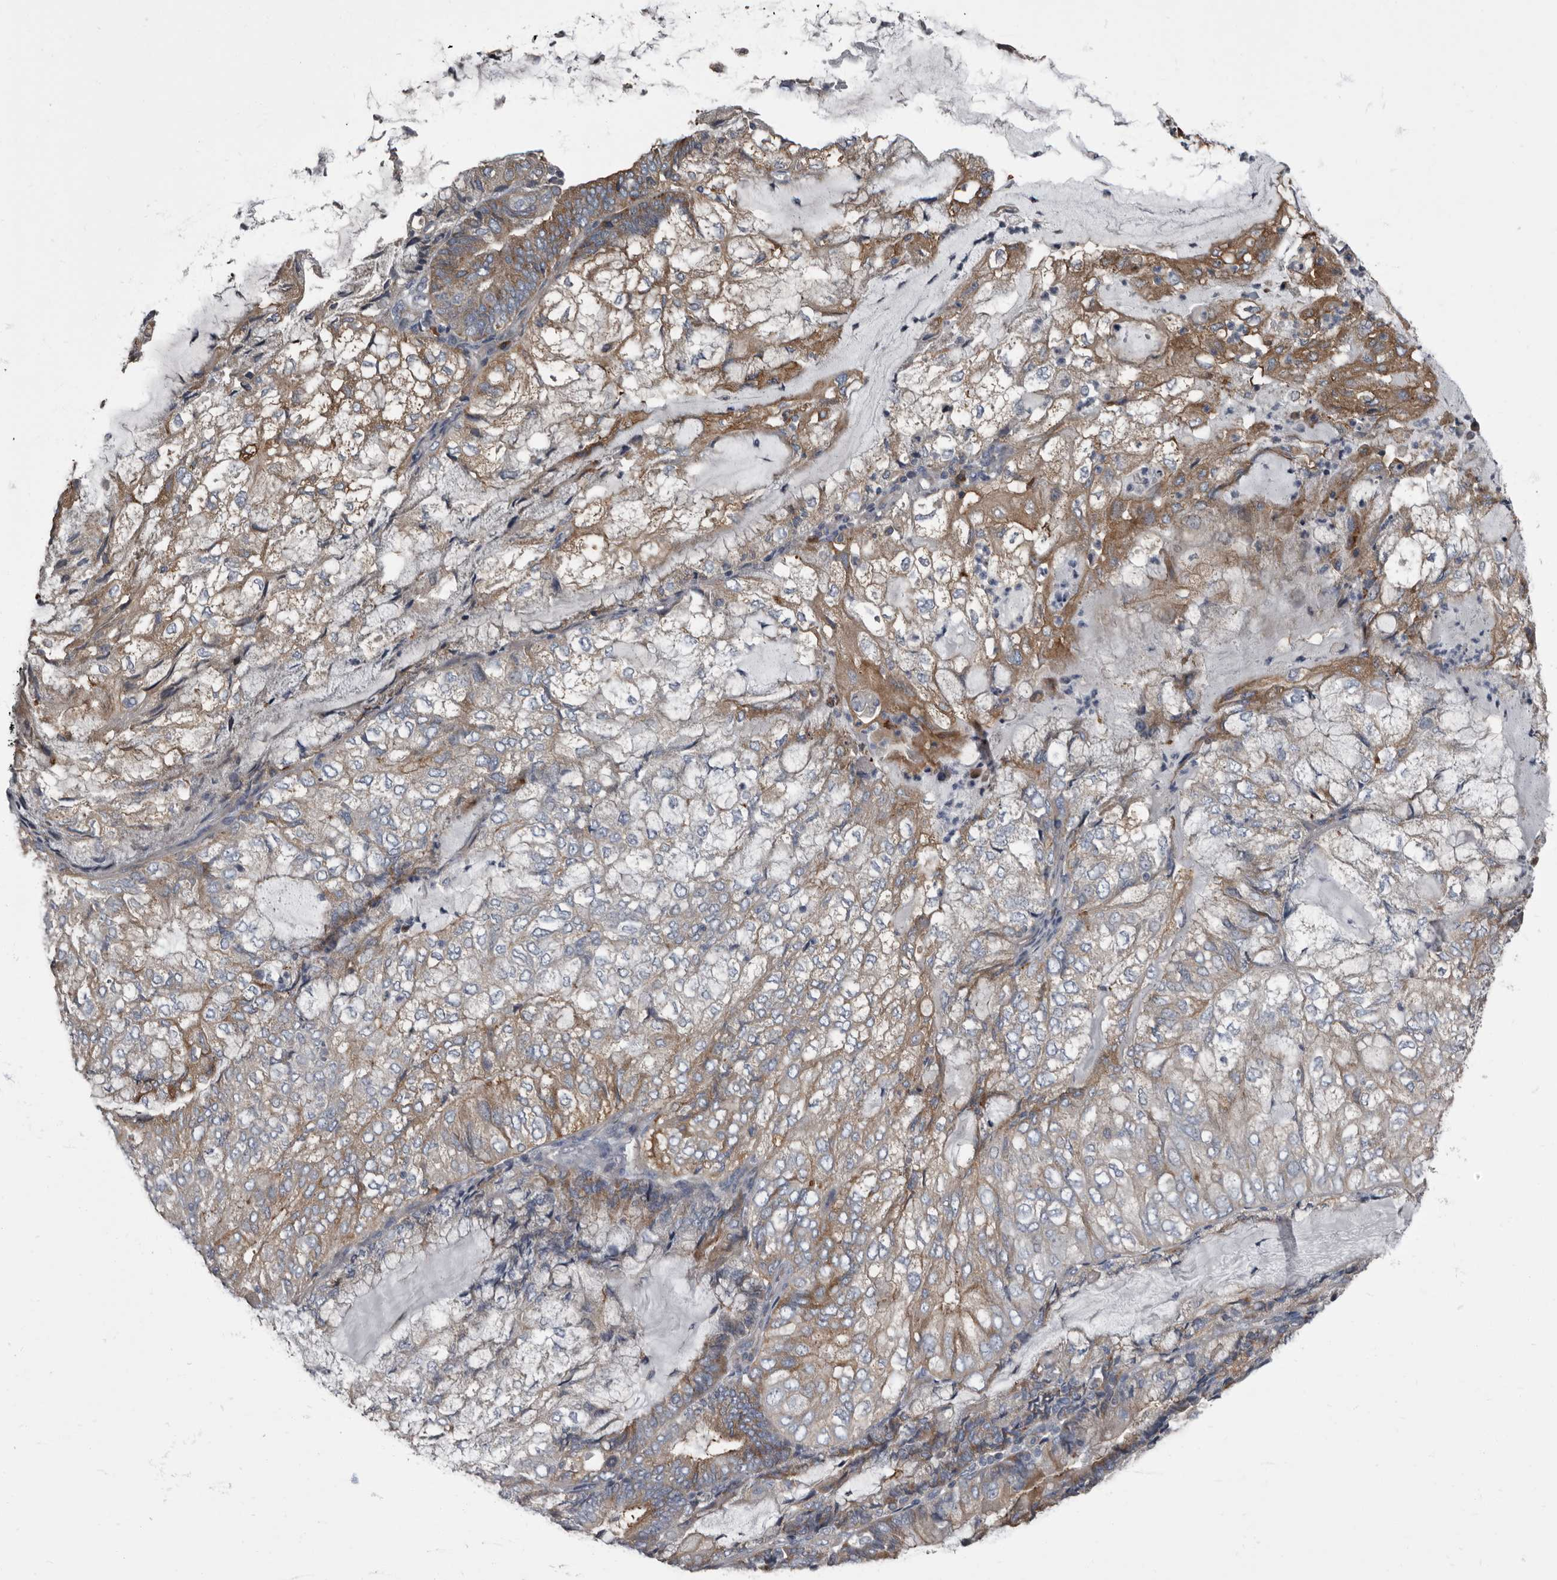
{"staining": {"intensity": "moderate", "quantity": "25%-75%", "location": "cytoplasmic/membranous"}, "tissue": "endometrial cancer", "cell_type": "Tumor cells", "image_type": "cancer", "snomed": [{"axis": "morphology", "description": "Adenocarcinoma, NOS"}, {"axis": "topography", "description": "Endometrium"}], "caption": "Endometrial cancer stained for a protein displays moderate cytoplasmic/membranous positivity in tumor cells.", "gene": "TPD52L1", "patient": {"sex": "female", "age": 81}}